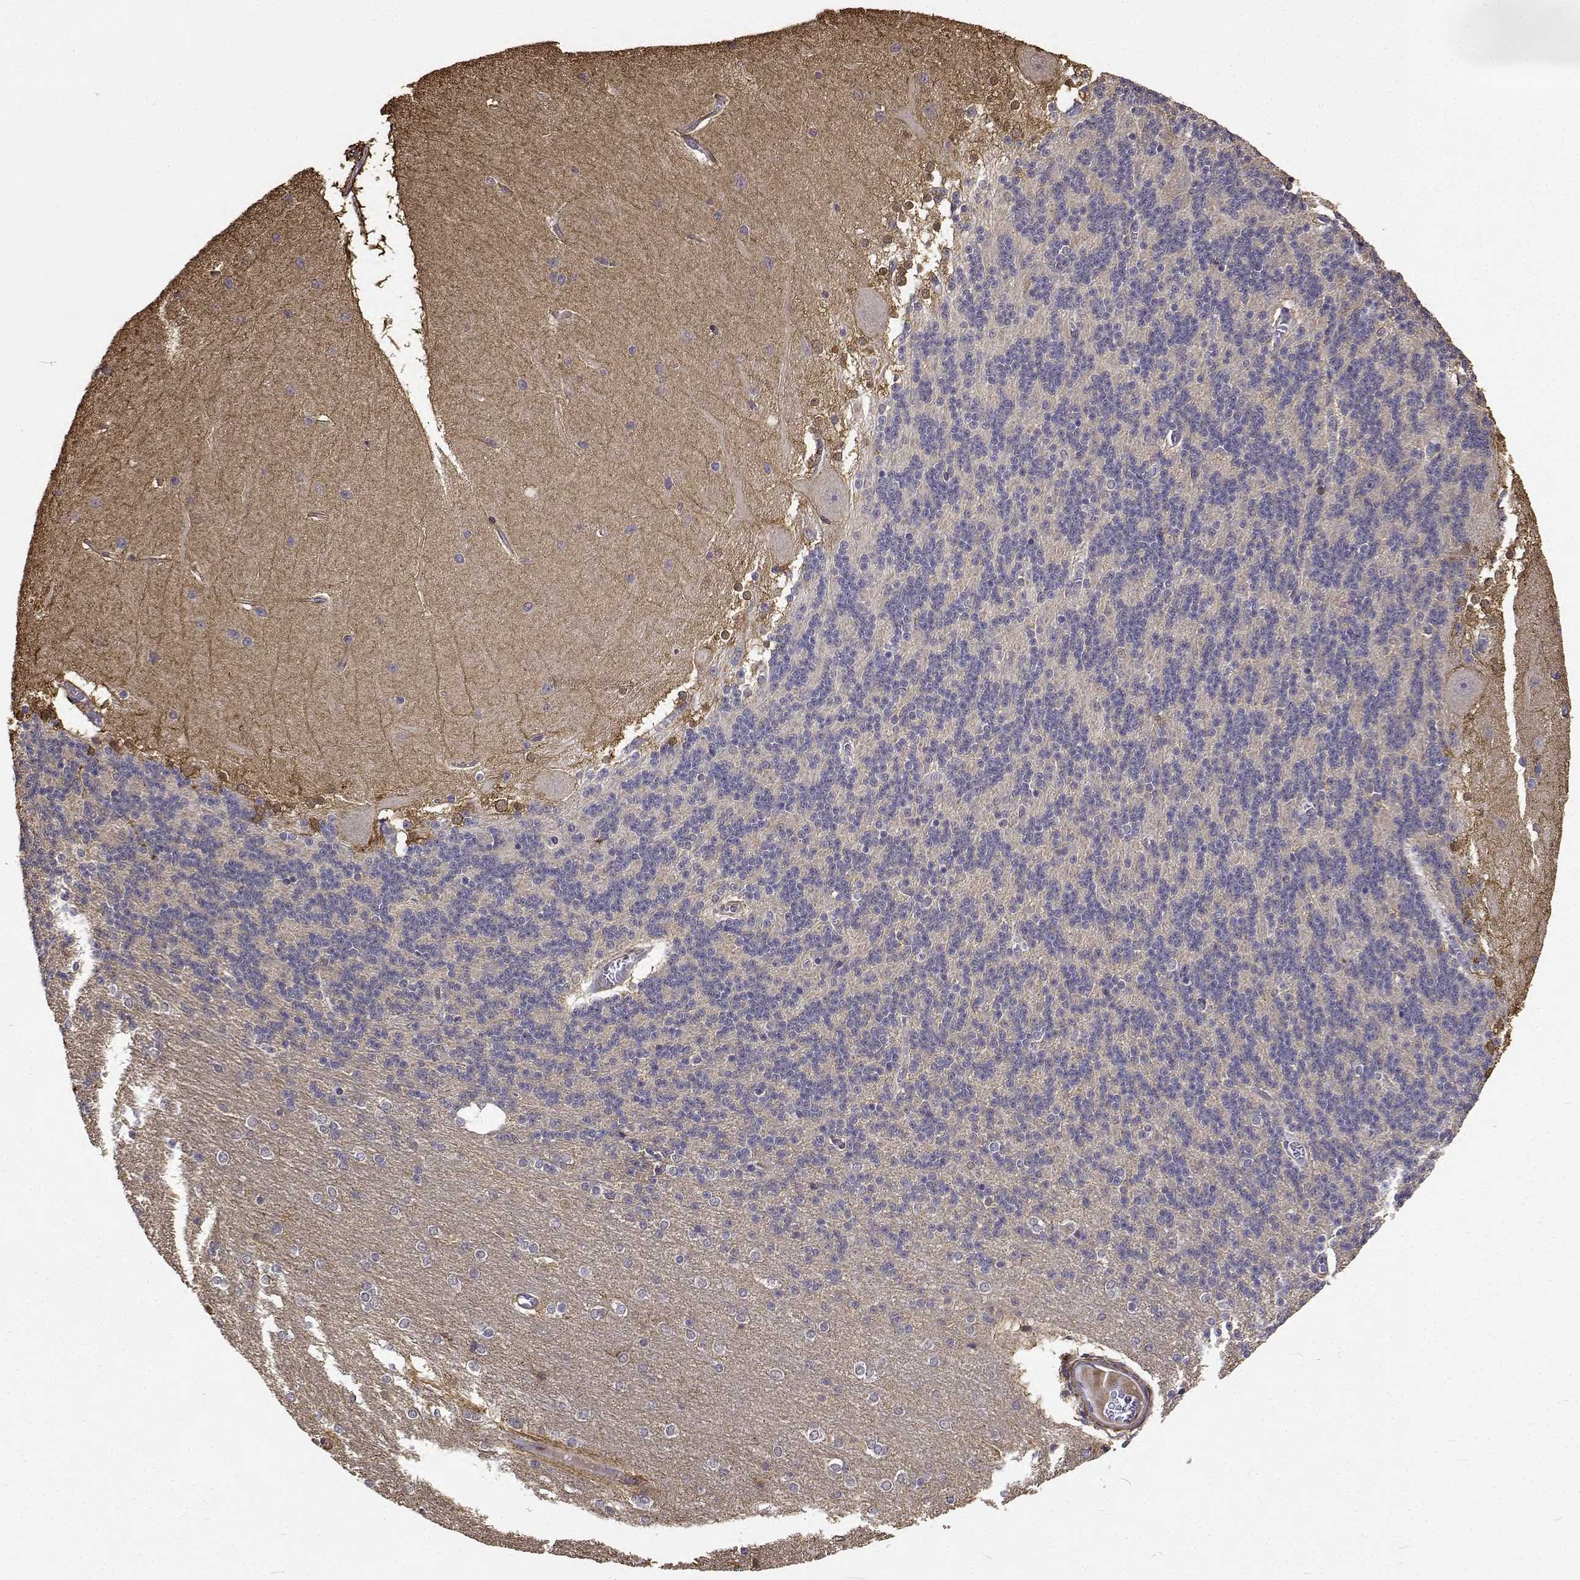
{"staining": {"intensity": "negative", "quantity": "none", "location": "none"}, "tissue": "cerebellum", "cell_type": "Cells in granular layer", "image_type": "normal", "snomed": [{"axis": "morphology", "description": "Normal tissue, NOS"}, {"axis": "topography", "description": "Cerebellum"}], "caption": "A photomicrograph of cerebellum stained for a protein demonstrates no brown staining in cells in granular layer.", "gene": "PCID2", "patient": {"sex": "female", "age": 54}}